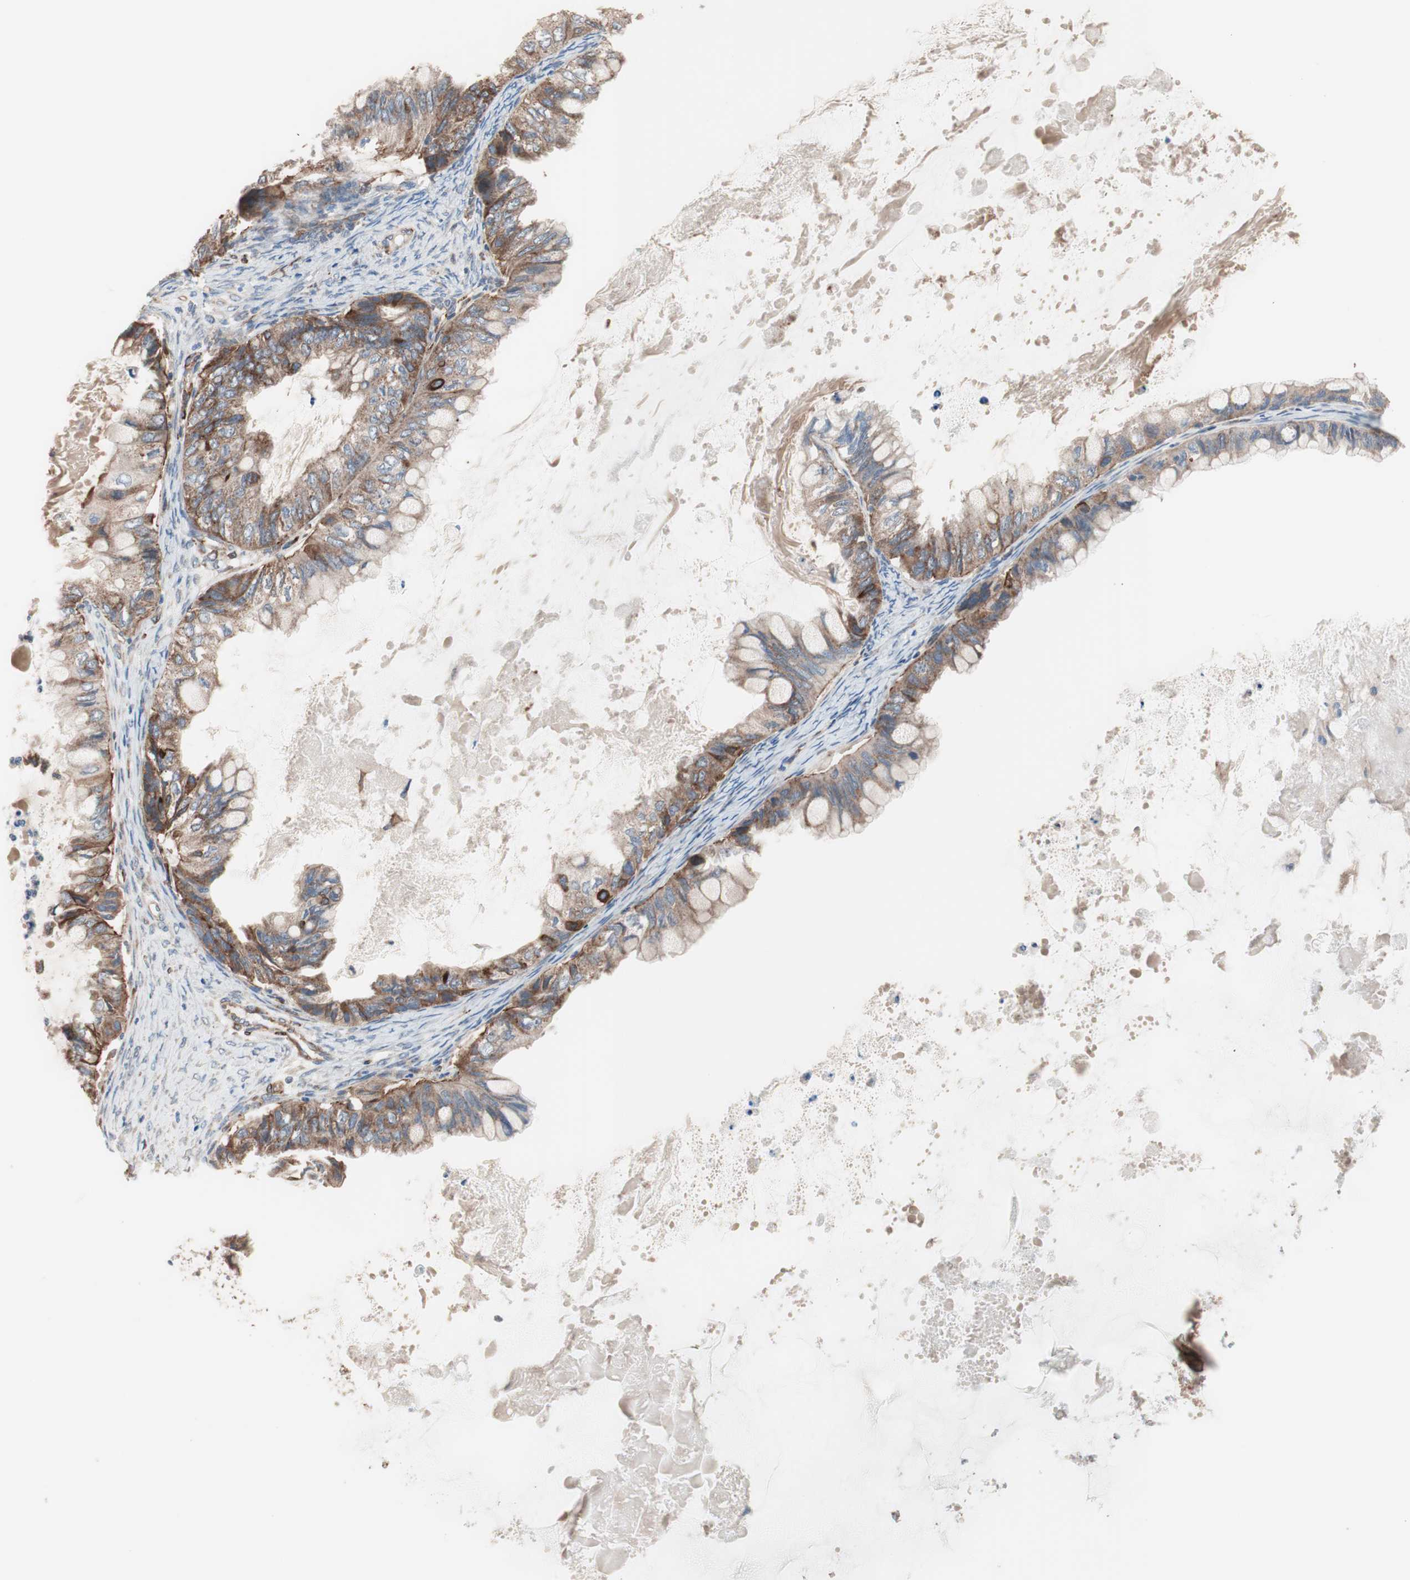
{"staining": {"intensity": "moderate", "quantity": ">75%", "location": "cytoplasmic/membranous"}, "tissue": "ovarian cancer", "cell_type": "Tumor cells", "image_type": "cancer", "snomed": [{"axis": "morphology", "description": "Cystadenocarcinoma, mucinous, NOS"}, {"axis": "topography", "description": "Ovary"}], "caption": "Ovarian mucinous cystadenocarcinoma tissue shows moderate cytoplasmic/membranous staining in about >75% of tumor cells, visualized by immunohistochemistry.", "gene": "GPSM2", "patient": {"sex": "female", "age": 80}}